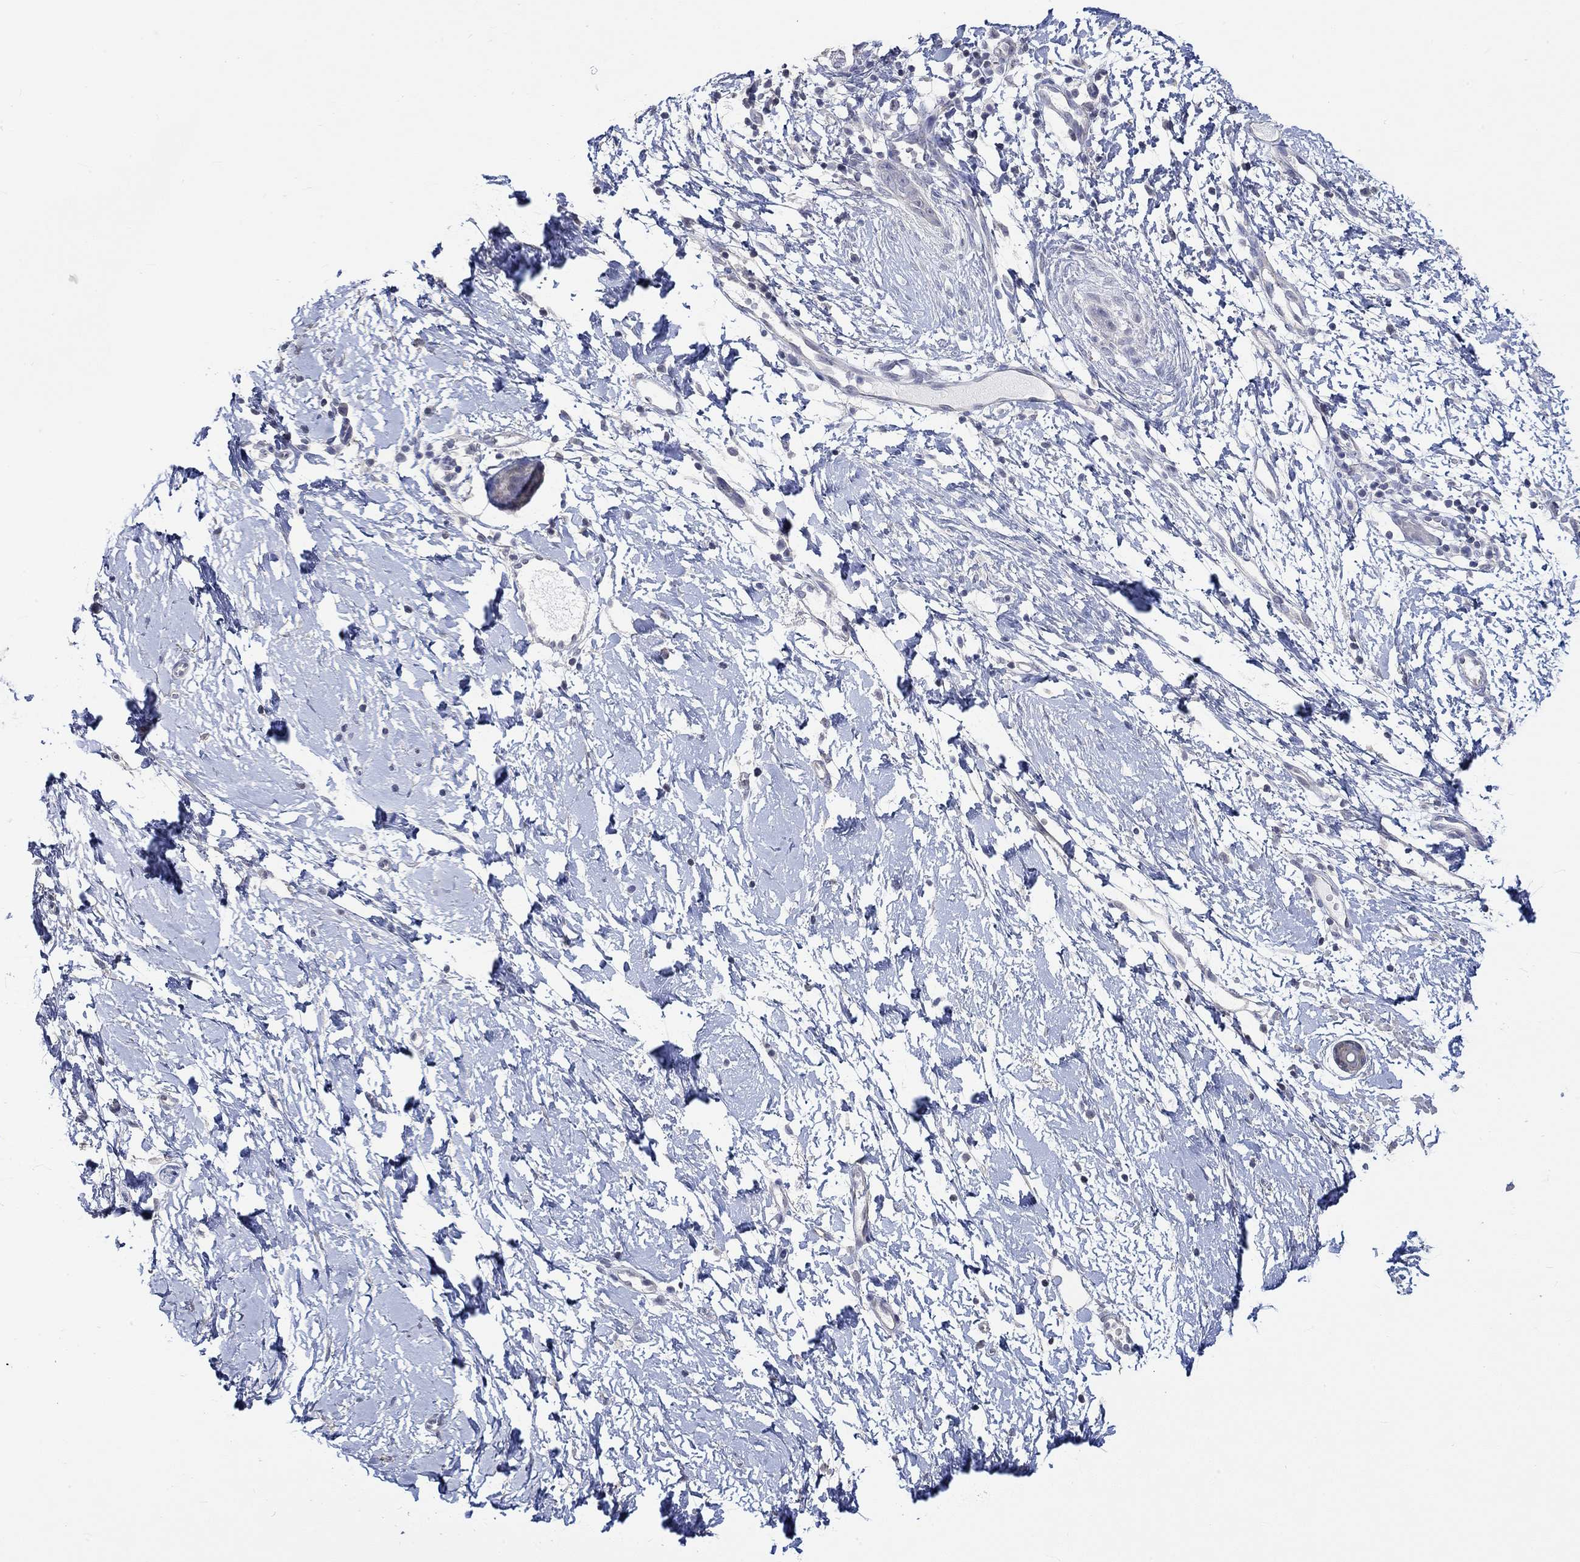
{"staining": {"intensity": "negative", "quantity": "none", "location": "none"}, "tissue": "skin cancer", "cell_type": "Tumor cells", "image_type": "cancer", "snomed": [{"axis": "morphology", "description": "Normal tissue, NOS"}, {"axis": "morphology", "description": "Basal cell carcinoma"}, {"axis": "topography", "description": "Skin"}], "caption": "Human skin cancer stained for a protein using IHC demonstrates no staining in tumor cells.", "gene": "PNMA5", "patient": {"sex": "male", "age": 84}}